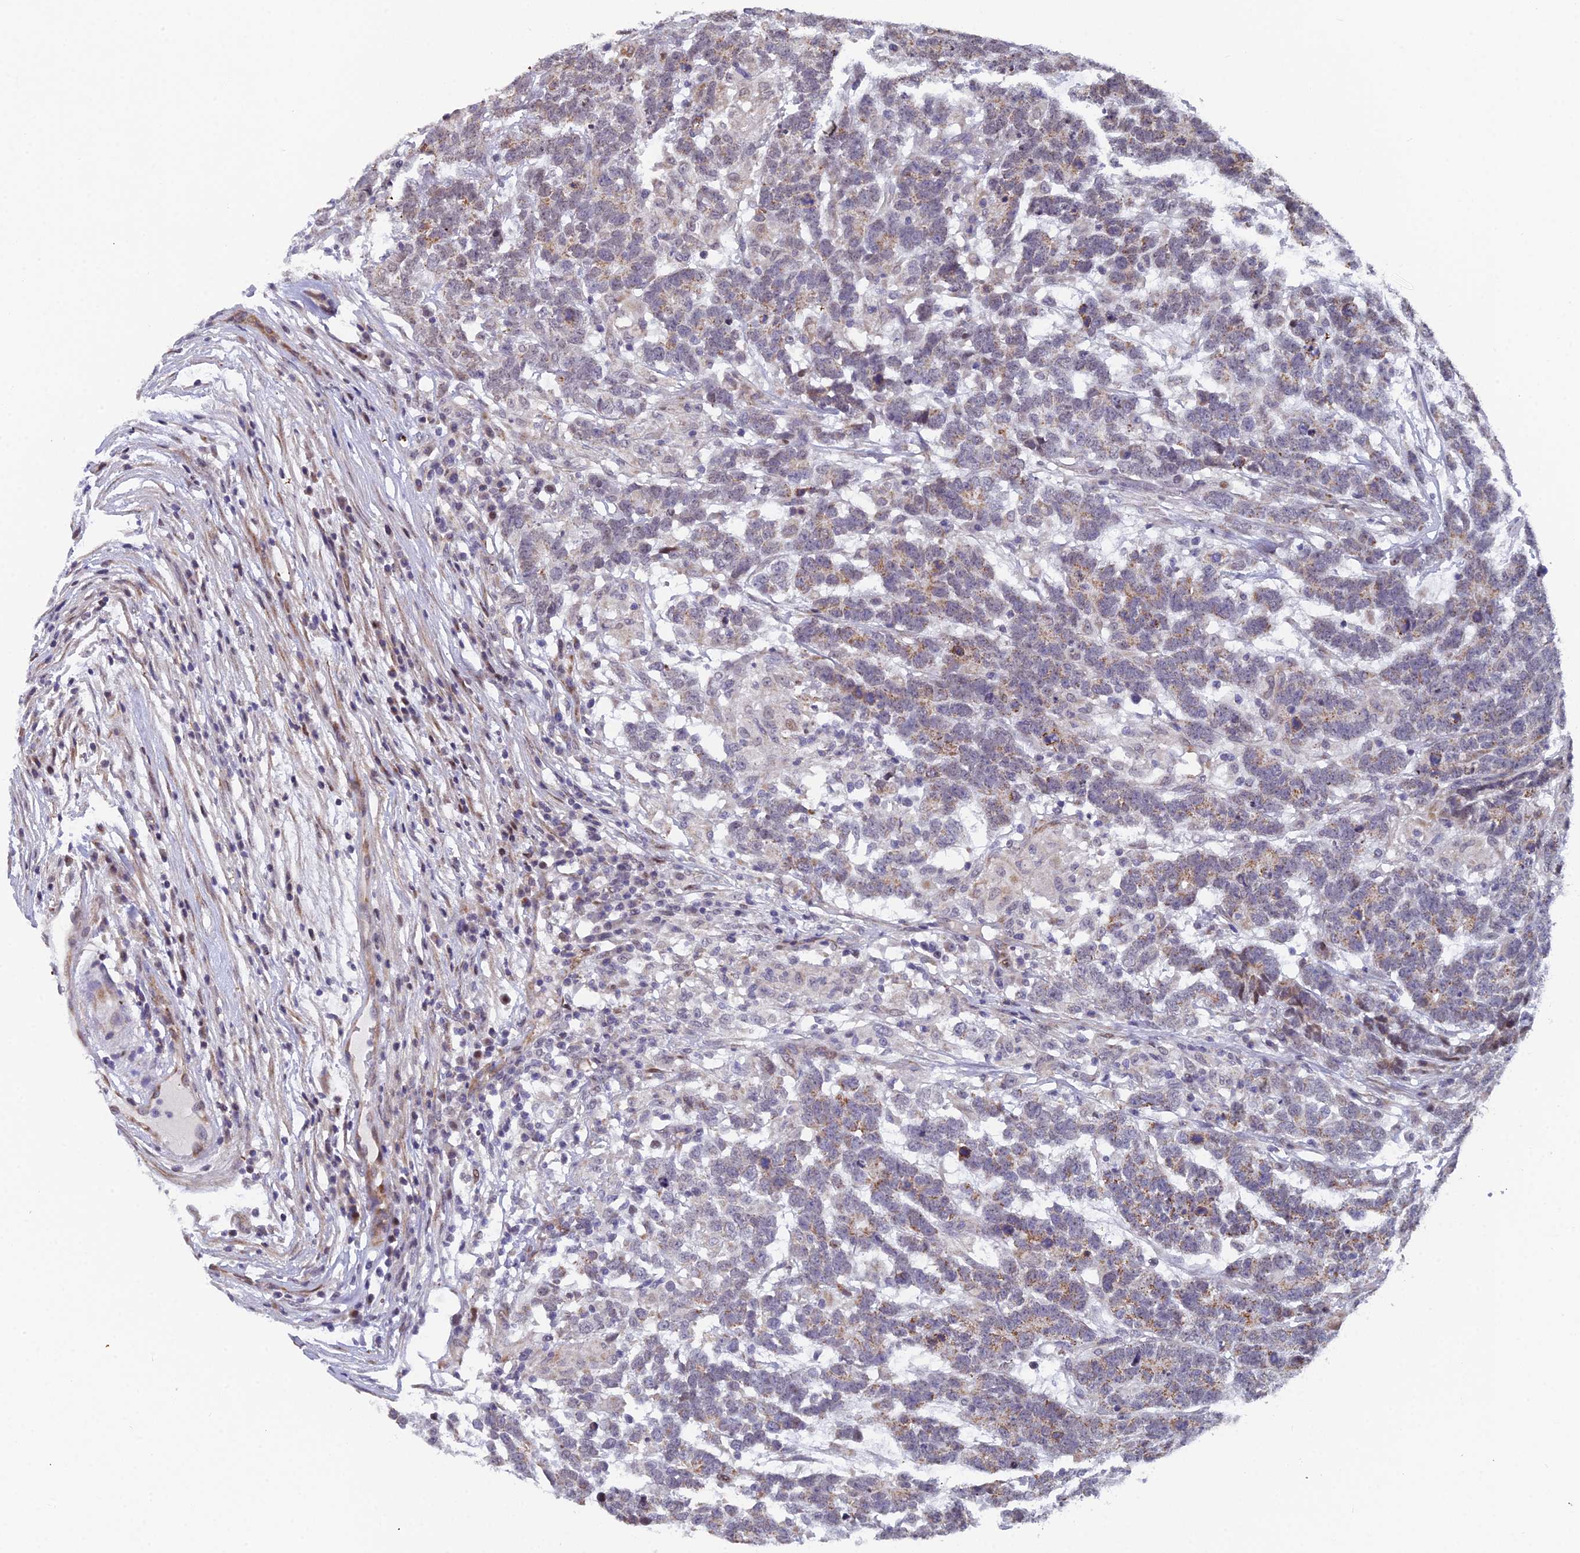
{"staining": {"intensity": "moderate", "quantity": "25%-75%", "location": "cytoplasmic/membranous"}, "tissue": "testis cancer", "cell_type": "Tumor cells", "image_type": "cancer", "snomed": [{"axis": "morphology", "description": "Carcinoma, Embryonal, NOS"}, {"axis": "topography", "description": "Testis"}], "caption": "Protein expression analysis of human testis cancer reveals moderate cytoplasmic/membranous expression in about 25%-75% of tumor cells.", "gene": "XKR9", "patient": {"sex": "male", "age": 26}}